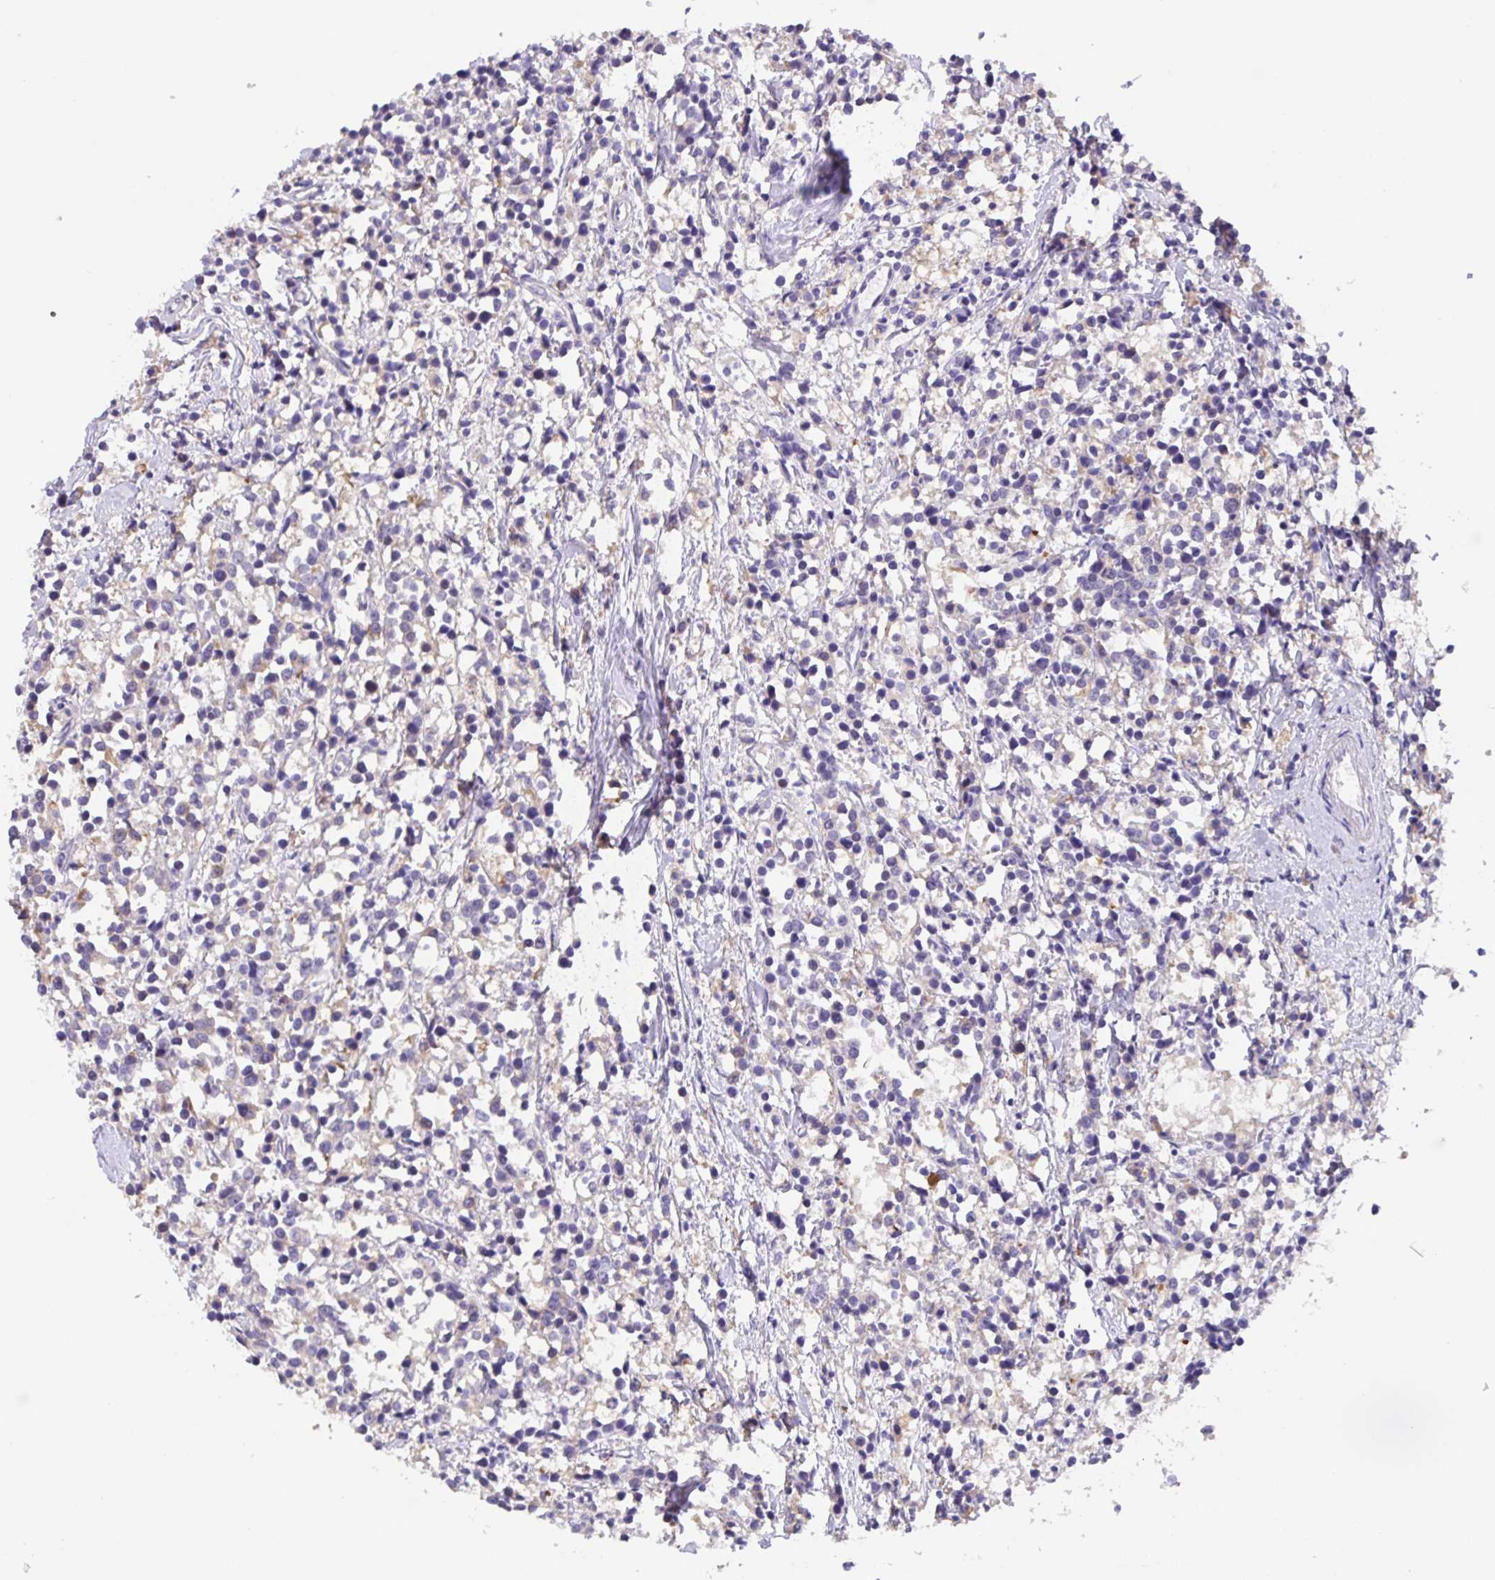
{"staining": {"intensity": "negative", "quantity": "none", "location": "none"}, "tissue": "breast cancer", "cell_type": "Tumor cells", "image_type": "cancer", "snomed": [{"axis": "morphology", "description": "Duct carcinoma"}, {"axis": "topography", "description": "Breast"}], "caption": "Tumor cells show no significant staining in breast cancer. Brightfield microscopy of immunohistochemistry (IHC) stained with DAB (brown) and hematoxylin (blue), captured at high magnification.", "gene": "PRR36", "patient": {"sex": "female", "age": 80}}